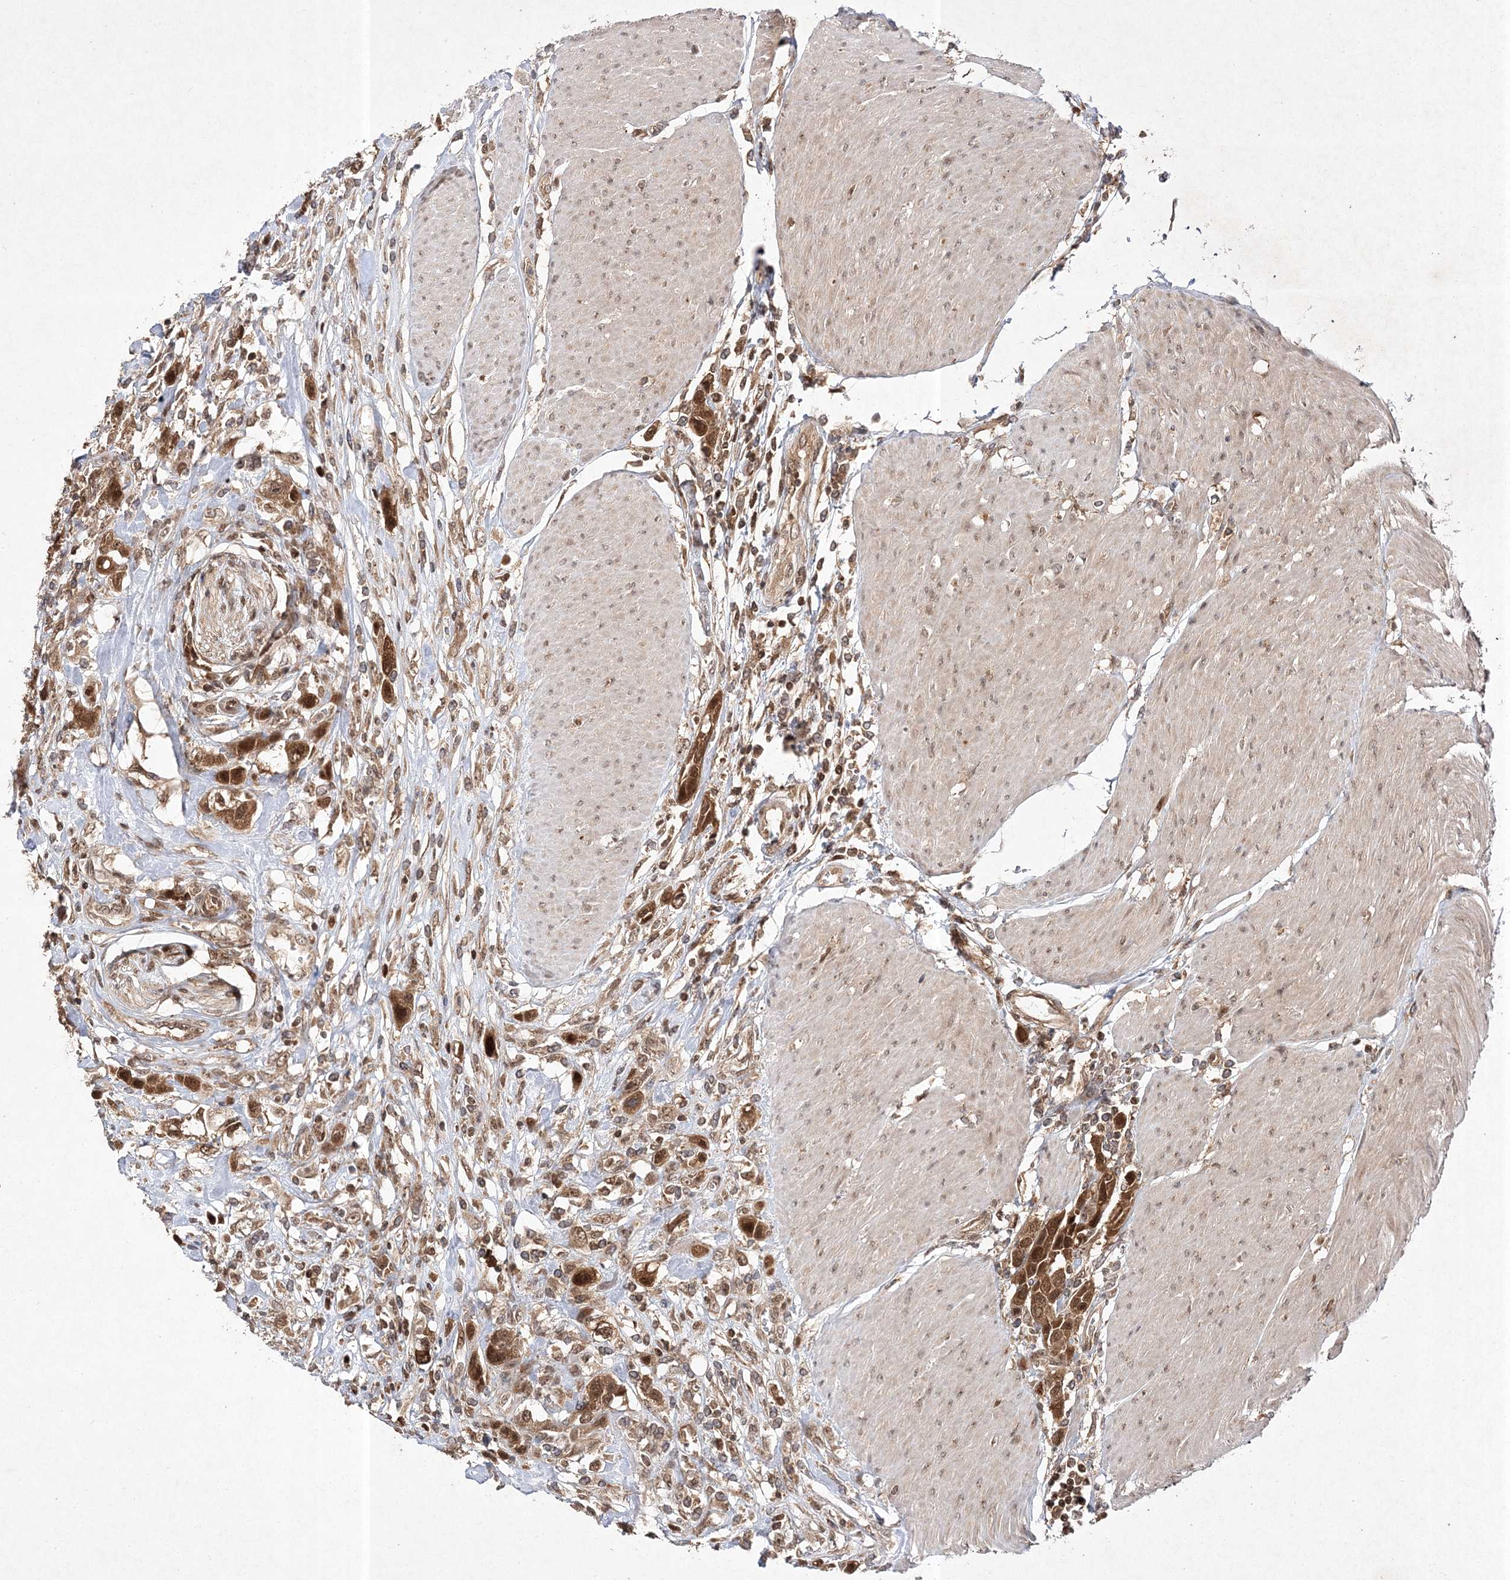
{"staining": {"intensity": "strong", "quantity": ">75%", "location": "cytoplasmic/membranous,nuclear"}, "tissue": "urothelial cancer", "cell_type": "Tumor cells", "image_type": "cancer", "snomed": [{"axis": "morphology", "description": "Urothelial carcinoma, High grade"}, {"axis": "topography", "description": "Urinary bladder"}], "caption": "Protein expression analysis of urothelial carcinoma (high-grade) displays strong cytoplasmic/membranous and nuclear staining in approximately >75% of tumor cells.", "gene": "NIF3L1", "patient": {"sex": "male", "age": 50}}